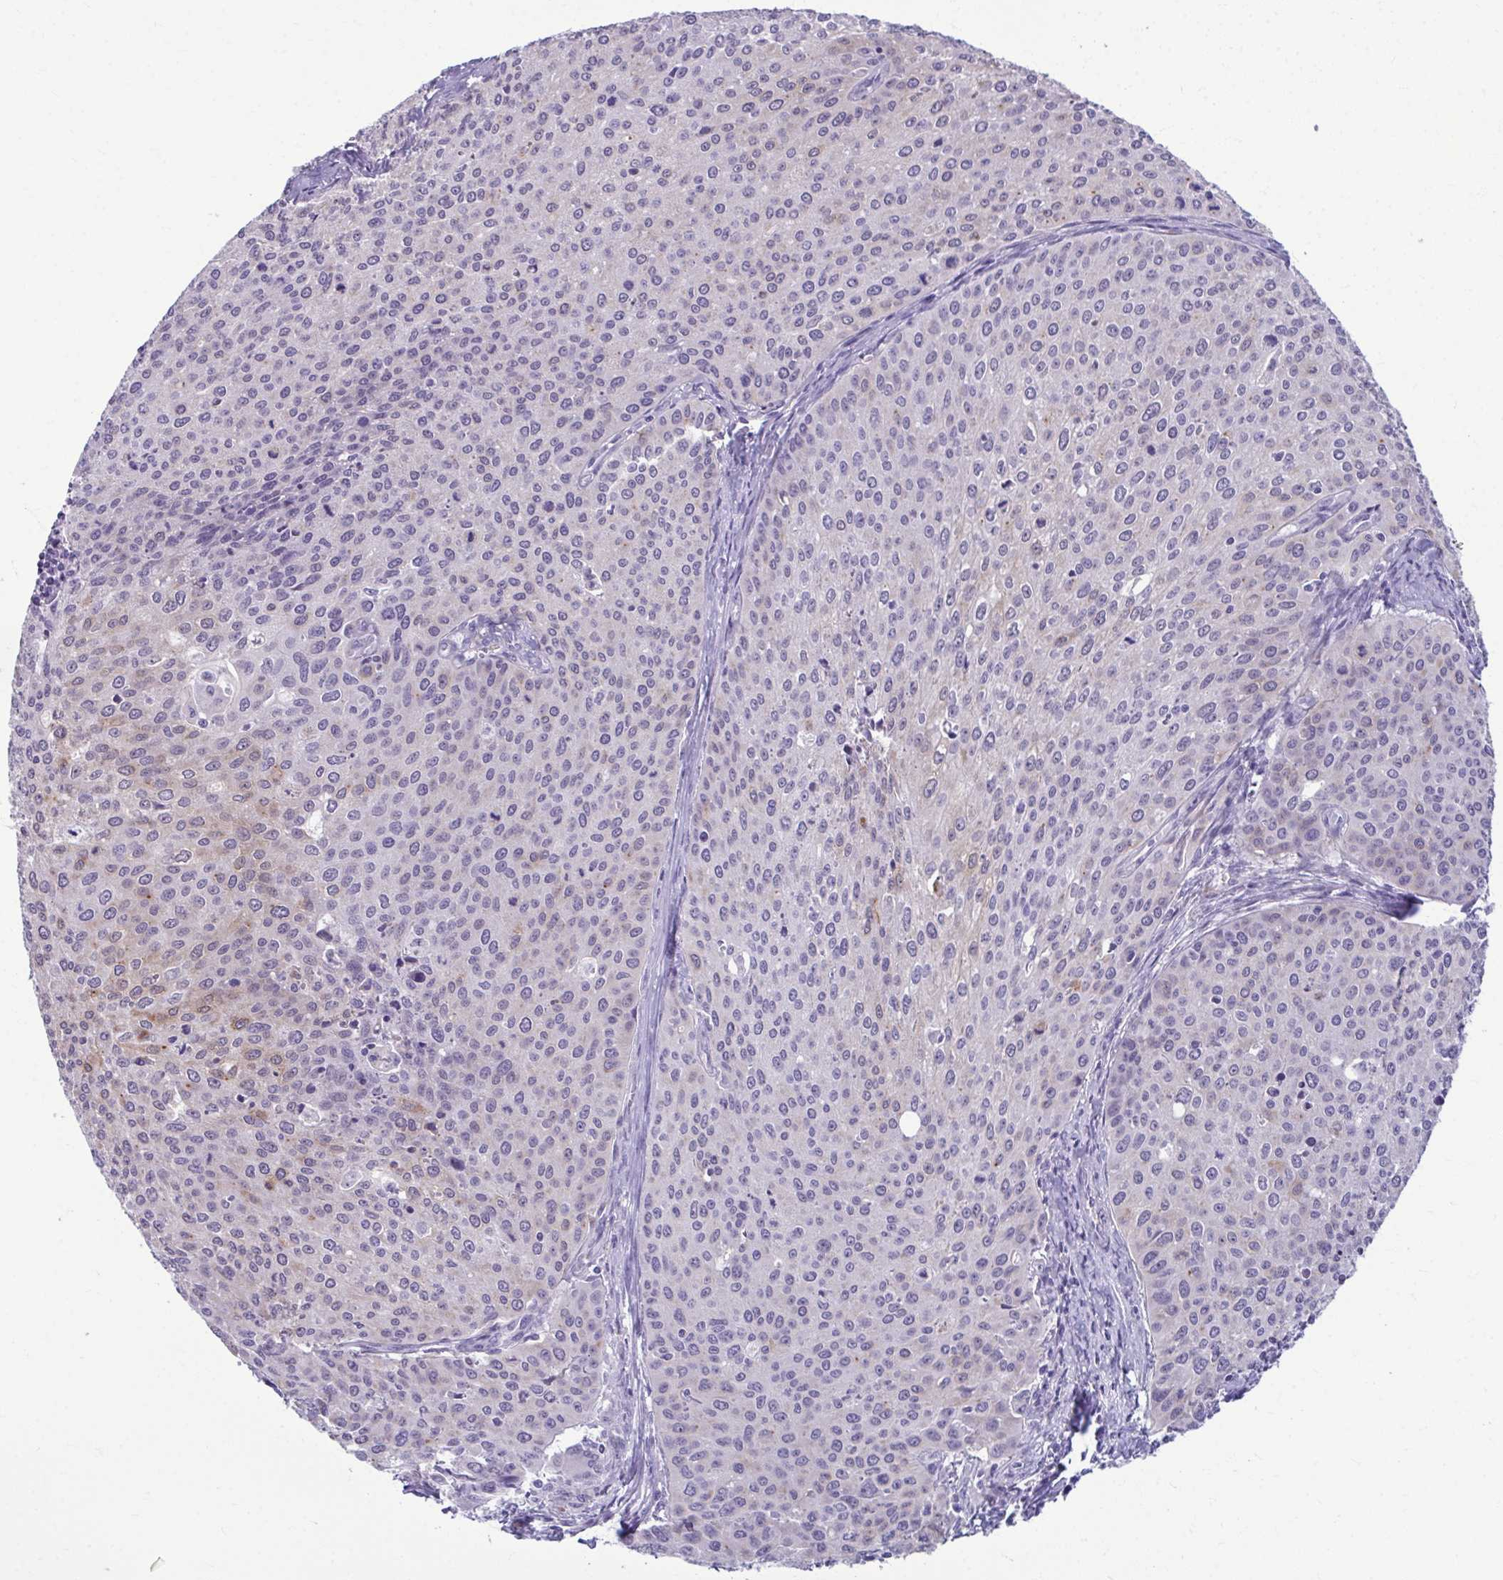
{"staining": {"intensity": "weak", "quantity": "<25%", "location": "cytoplasmic/membranous"}, "tissue": "cervical cancer", "cell_type": "Tumor cells", "image_type": "cancer", "snomed": [{"axis": "morphology", "description": "Squamous cell carcinoma, NOS"}, {"axis": "topography", "description": "Cervix"}], "caption": "Image shows no significant protein positivity in tumor cells of cervical squamous cell carcinoma.", "gene": "SERPINI1", "patient": {"sex": "female", "age": 38}}